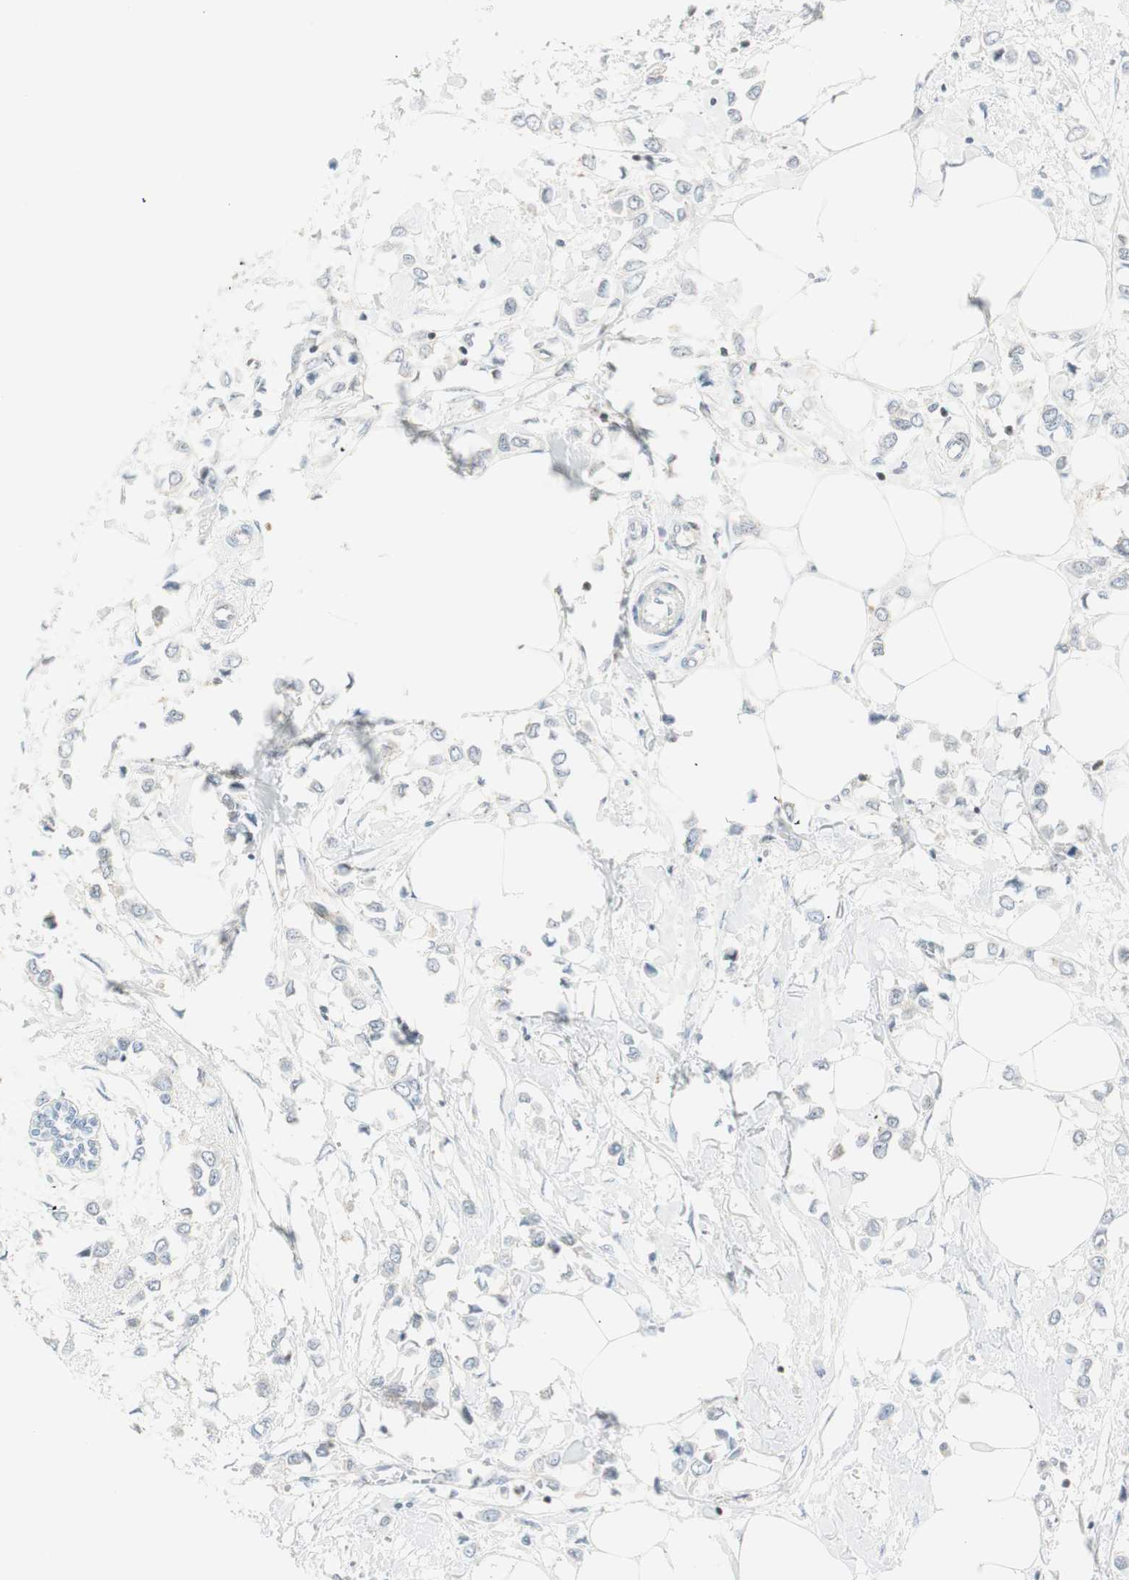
{"staining": {"intensity": "negative", "quantity": "none", "location": "none"}, "tissue": "breast cancer", "cell_type": "Tumor cells", "image_type": "cancer", "snomed": [{"axis": "morphology", "description": "Lobular carcinoma"}, {"axis": "topography", "description": "Breast"}], "caption": "Protein analysis of lobular carcinoma (breast) displays no significant expression in tumor cells. (Brightfield microscopy of DAB (3,3'-diaminobenzidine) immunohistochemistry at high magnification).", "gene": "PPP1CA", "patient": {"sex": "female", "age": 51}}